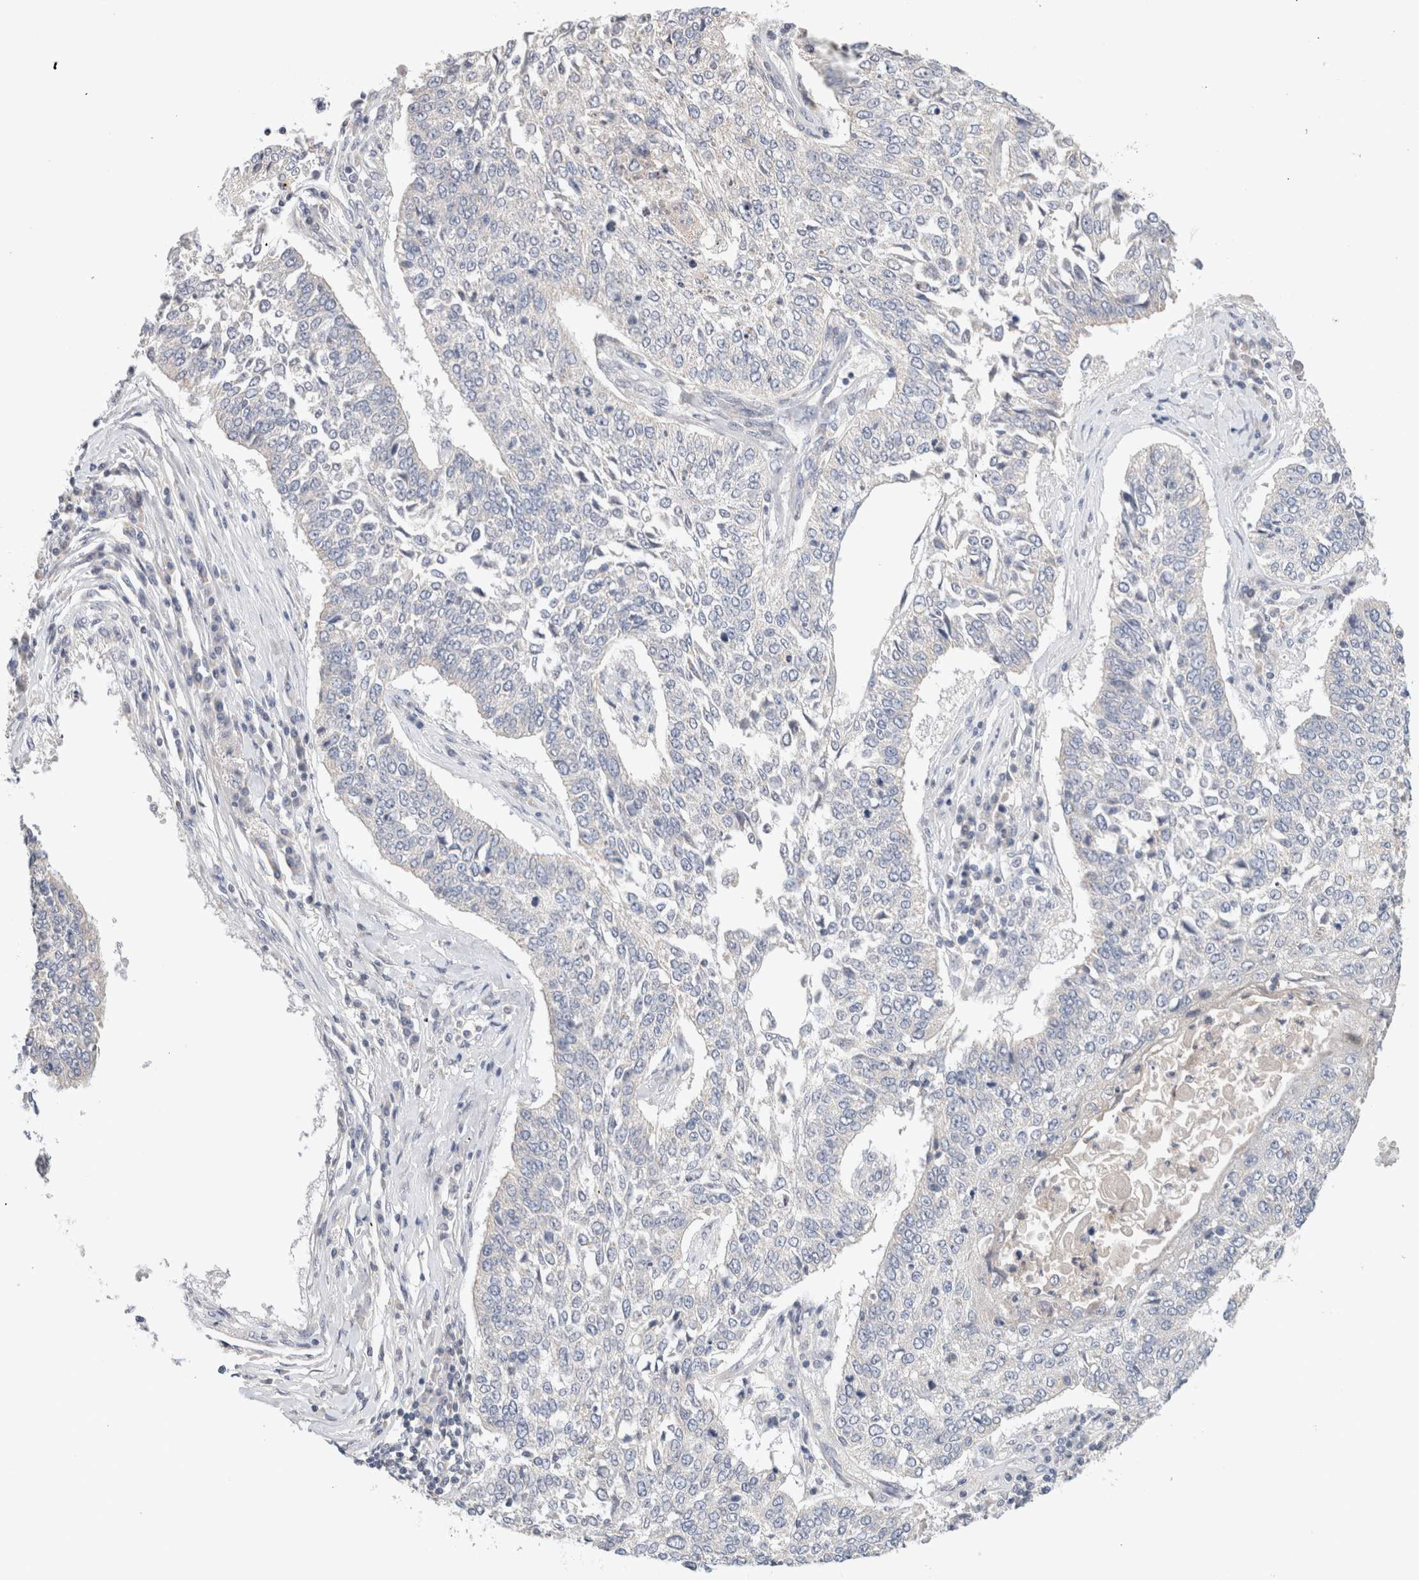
{"staining": {"intensity": "negative", "quantity": "none", "location": "none"}, "tissue": "lung cancer", "cell_type": "Tumor cells", "image_type": "cancer", "snomed": [{"axis": "morphology", "description": "Normal tissue, NOS"}, {"axis": "morphology", "description": "Squamous cell carcinoma, NOS"}, {"axis": "topography", "description": "Cartilage tissue"}, {"axis": "topography", "description": "Bronchus"}, {"axis": "topography", "description": "Lung"}, {"axis": "topography", "description": "Peripheral nerve tissue"}], "caption": "Histopathology image shows no significant protein expression in tumor cells of lung cancer (squamous cell carcinoma).", "gene": "MPP2", "patient": {"sex": "female", "age": 49}}